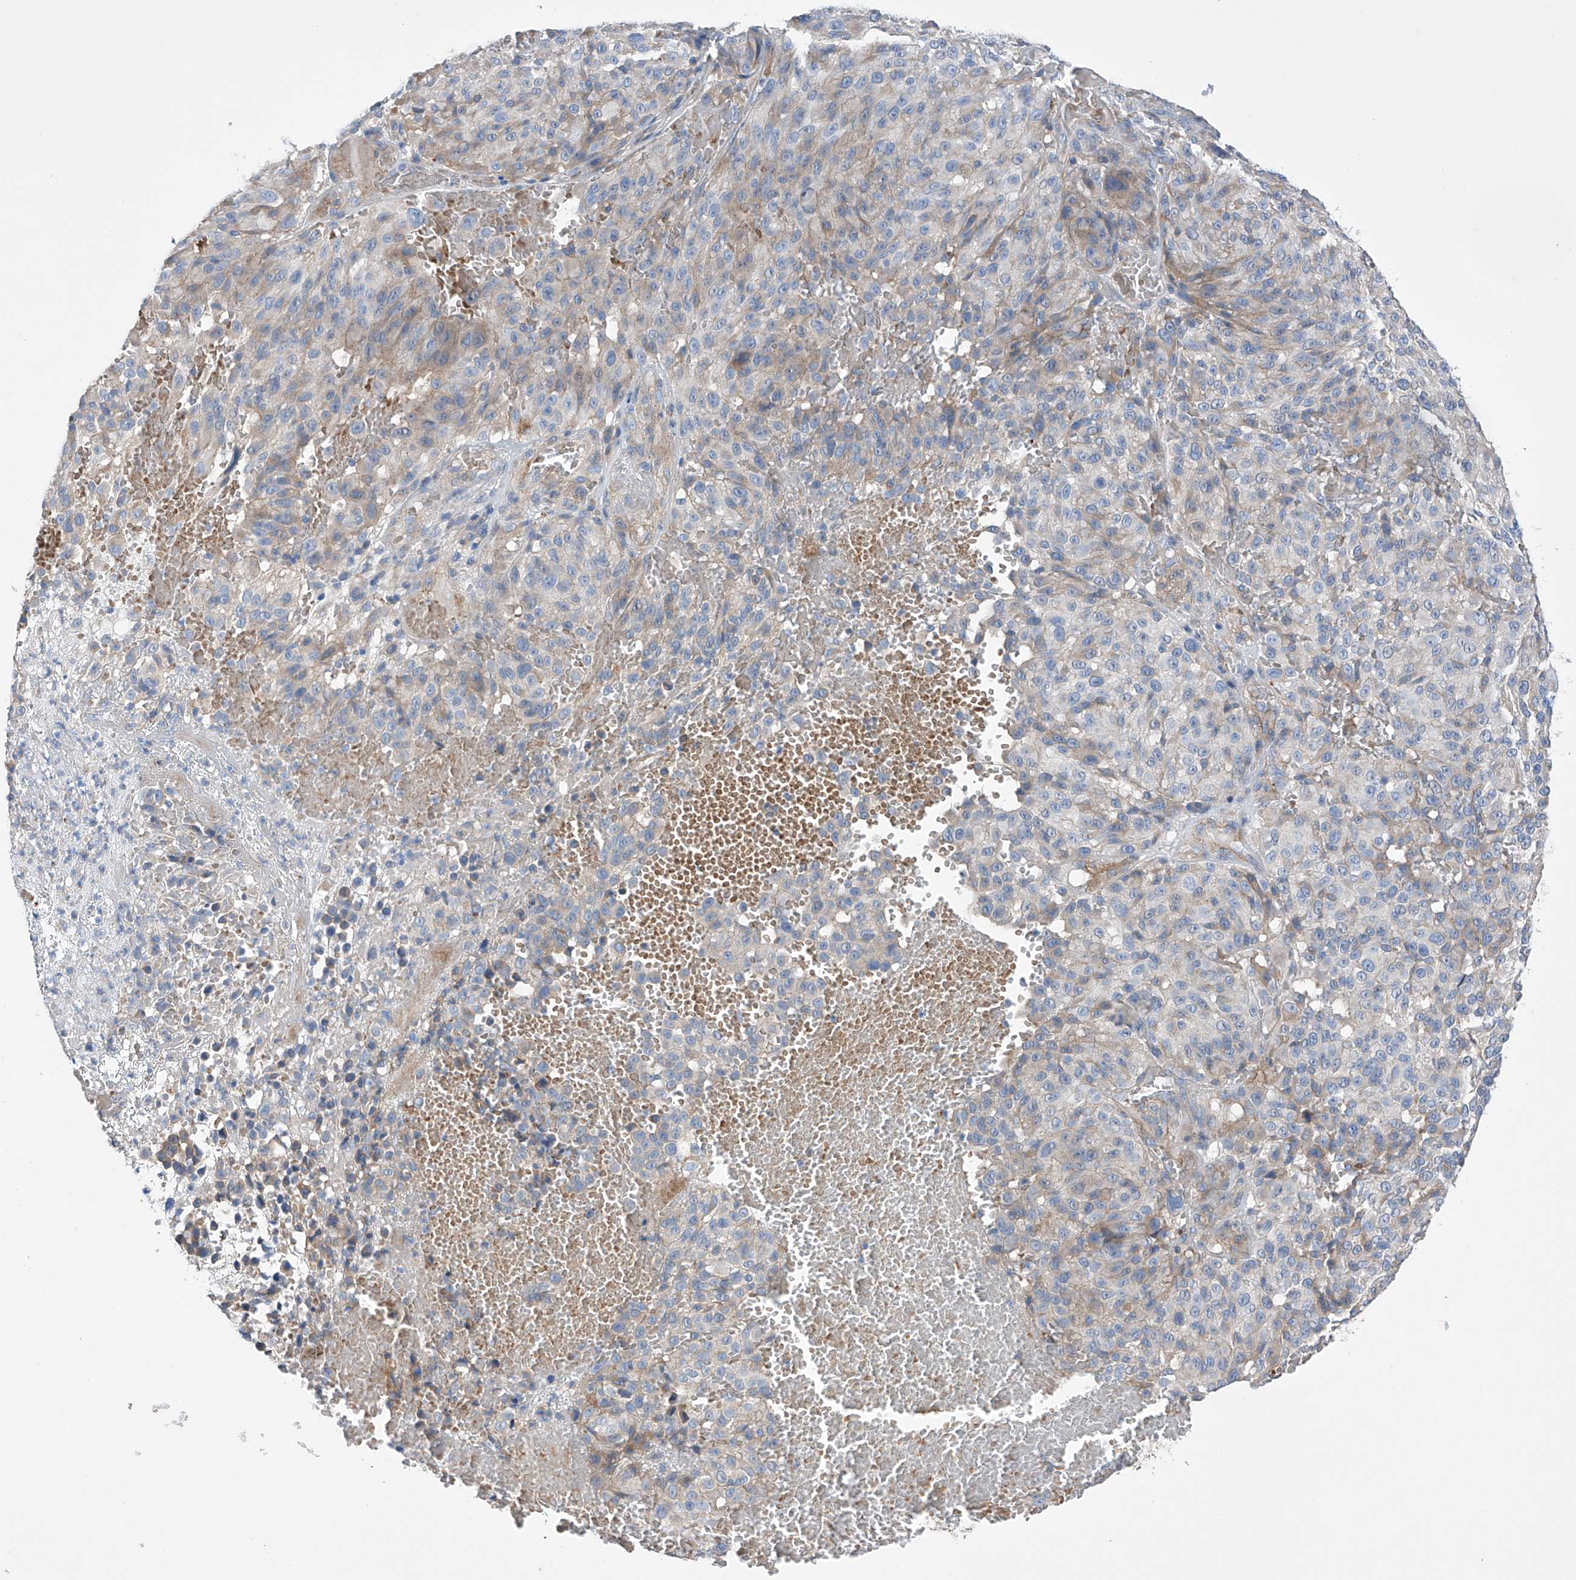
{"staining": {"intensity": "weak", "quantity": "25%-75%", "location": "cytoplasmic/membranous"}, "tissue": "melanoma", "cell_type": "Tumor cells", "image_type": "cancer", "snomed": [{"axis": "morphology", "description": "Malignant melanoma, NOS"}, {"axis": "topography", "description": "Skin"}], "caption": "Malignant melanoma was stained to show a protein in brown. There is low levels of weak cytoplasmic/membranous staining in approximately 25%-75% of tumor cells. (brown staining indicates protein expression, while blue staining denotes nuclei).", "gene": "NFATC4", "patient": {"sex": "male", "age": 83}}